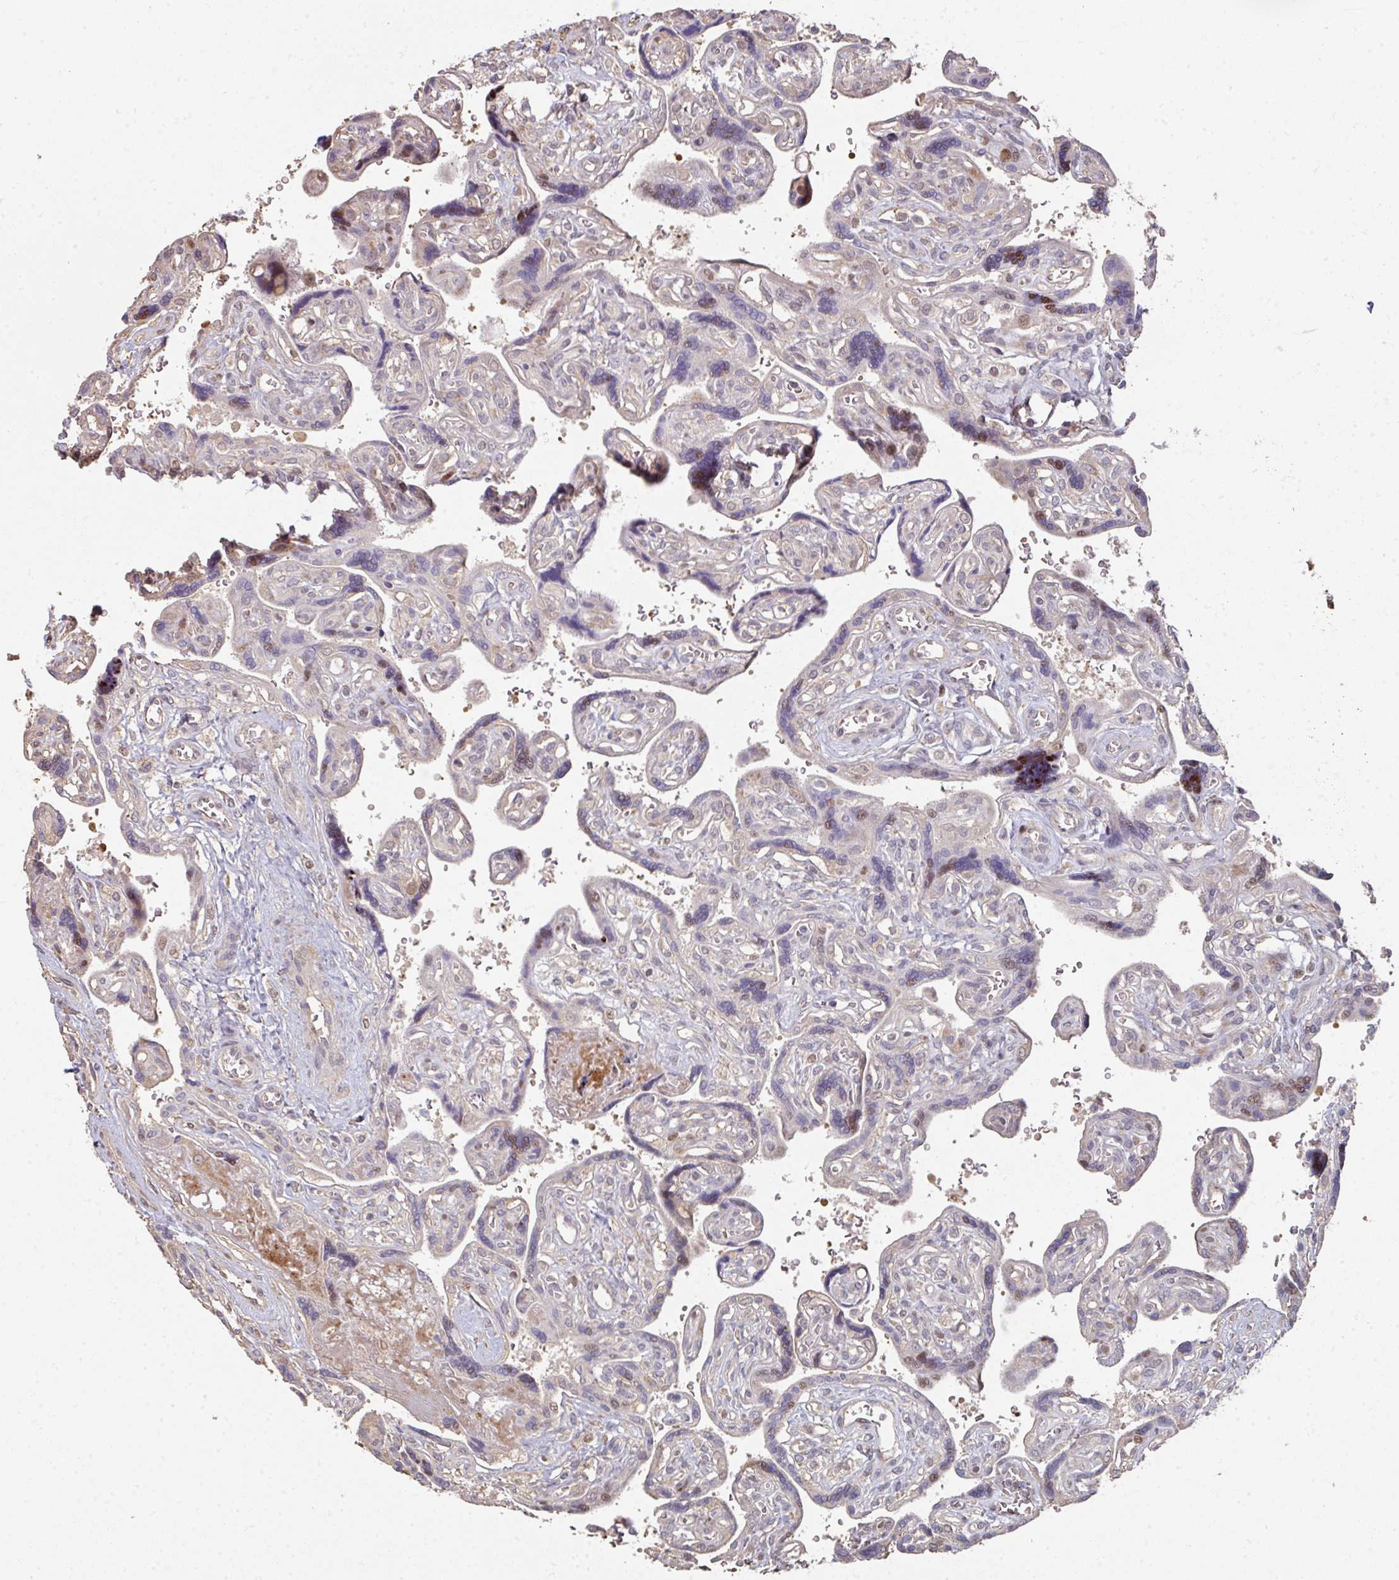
{"staining": {"intensity": "moderate", "quantity": "<25%", "location": "nuclear"}, "tissue": "placenta", "cell_type": "Decidual cells", "image_type": "normal", "snomed": [{"axis": "morphology", "description": "Normal tissue, NOS"}, {"axis": "topography", "description": "Placenta"}], "caption": "Immunohistochemistry image of unremarkable human placenta stained for a protein (brown), which shows low levels of moderate nuclear expression in approximately <25% of decidual cells.", "gene": "CA7", "patient": {"sex": "female", "age": 39}}